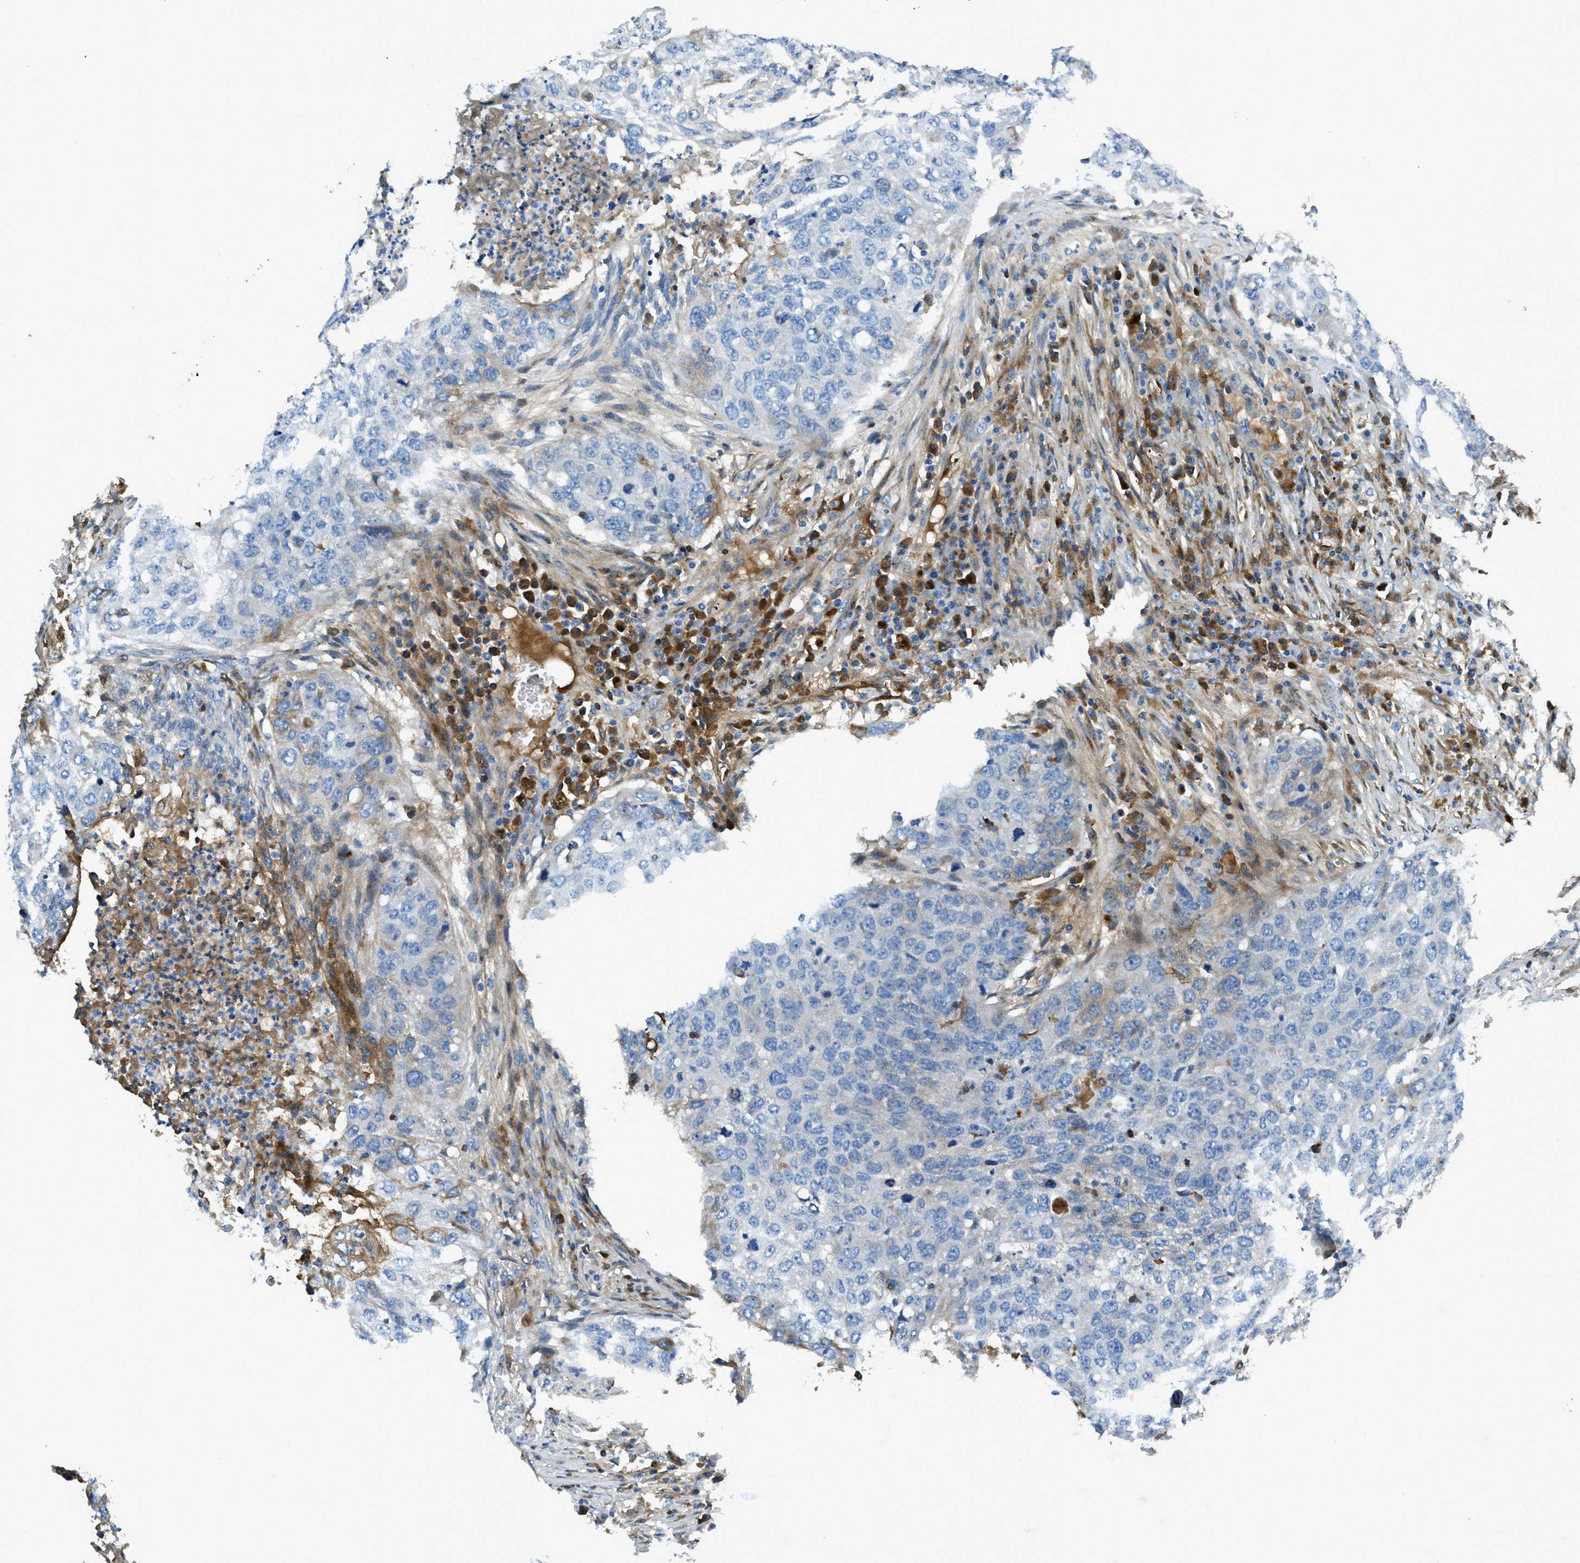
{"staining": {"intensity": "negative", "quantity": "none", "location": "none"}, "tissue": "lung cancer", "cell_type": "Tumor cells", "image_type": "cancer", "snomed": [{"axis": "morphology", "description": "Squamous cell carcinoma, NOS"}, {"axis": "topography", "description": "Lung"}], "caption": "This is a histopathology image of IHC staining of lung cancer (squamous cell carcinoma), which shows no staining in tumor cells. (DAB (3,3'-diaminobenzidine) immunohistochemistry (IHC), high magnification).", "gene": "TRIM59", "patient": {"sex": "female", "age": 63}}